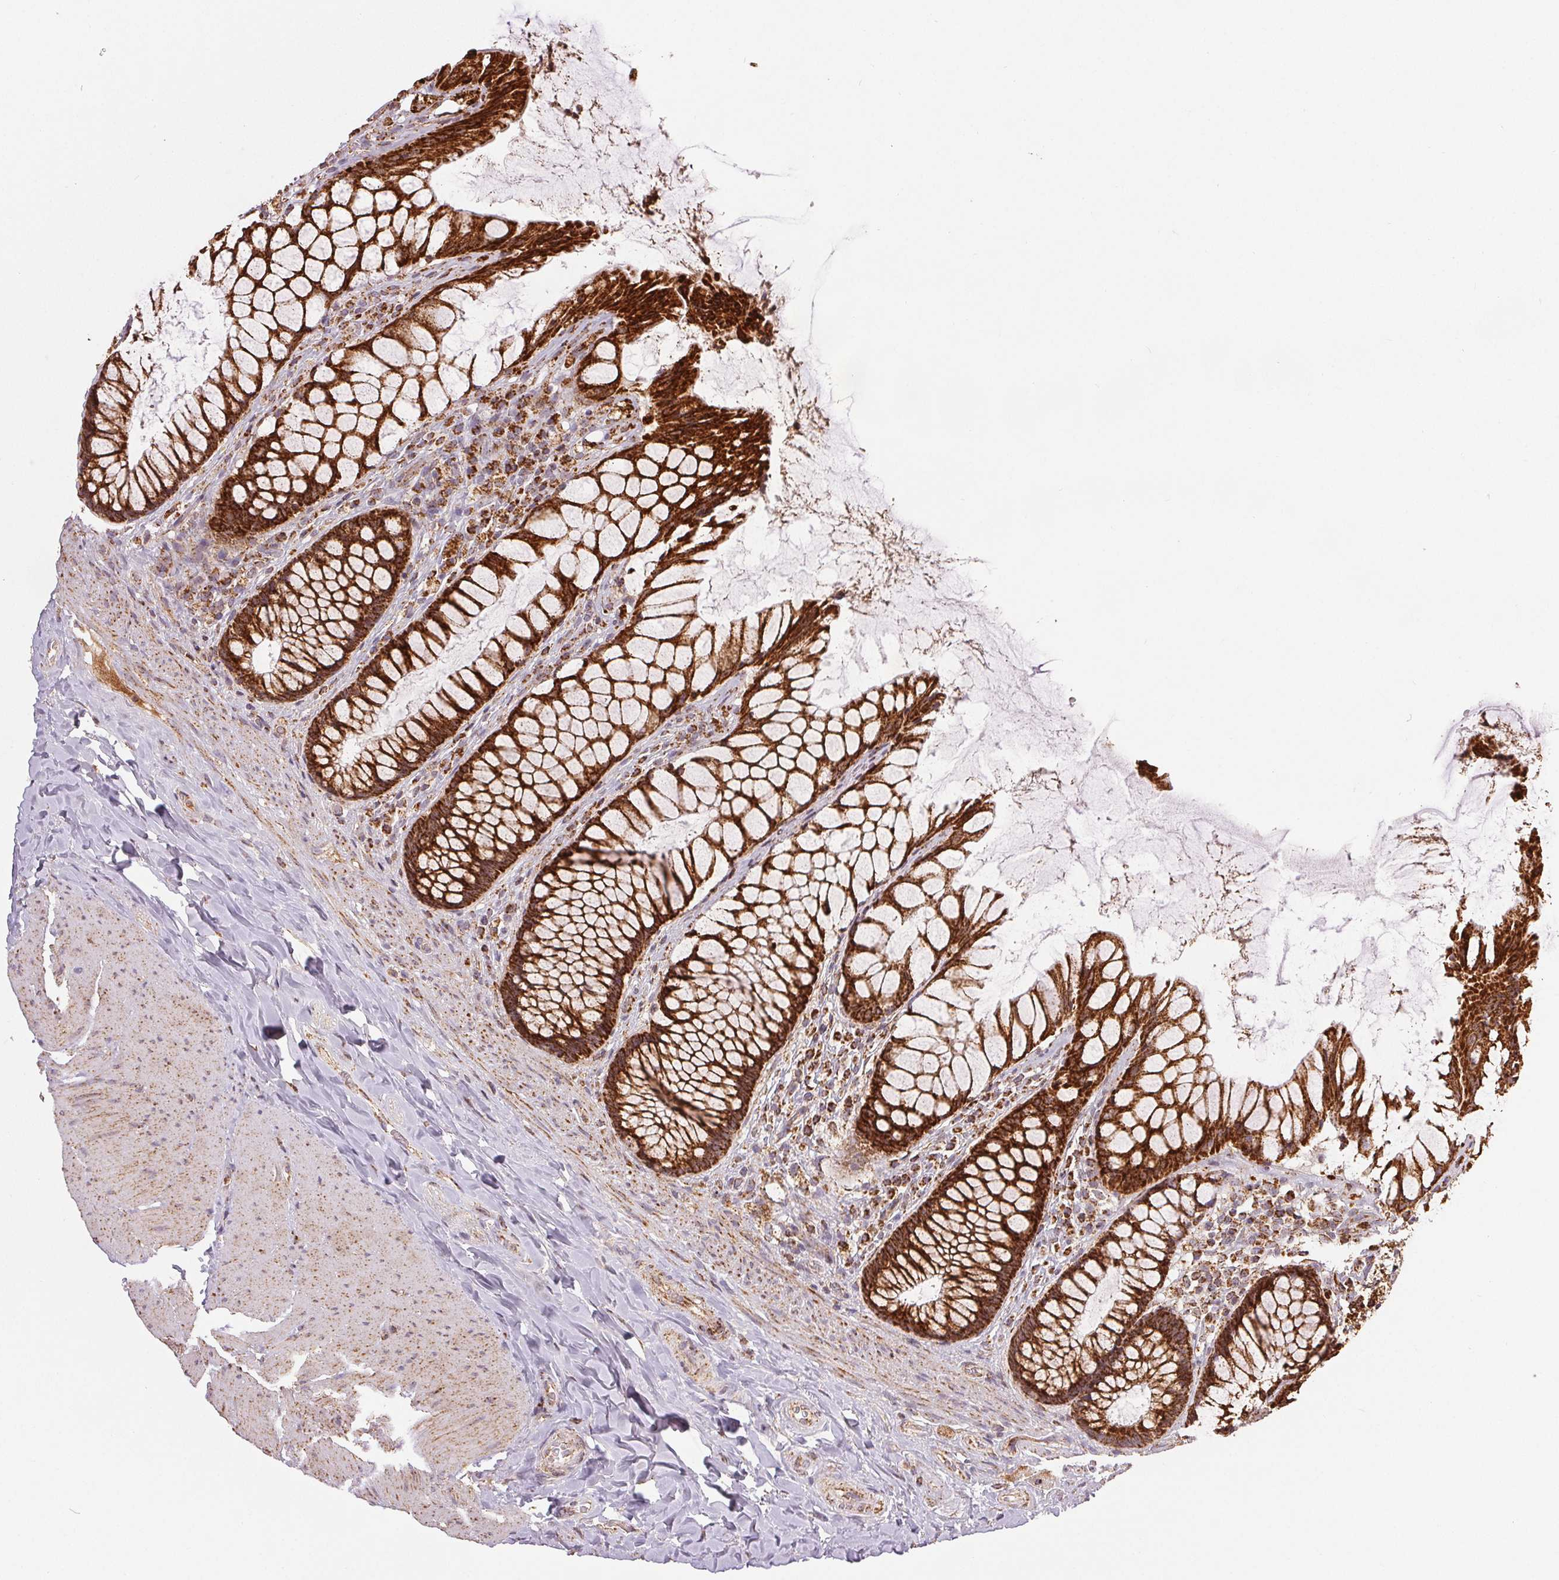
{"staining": {"intensity": "strong", "quantity": ">75%", "location": "cytoplasmic/membranous"}, "tissue": "rectum", "cell_type": "Glandular cells", "image_type": "normal", "snomed": [{"axis": "morphology", "description": "Normal tissue, NOS"}, {"axis": "topography", "description": "Rectum"}], "caption": "A histopathology image of rectum stained for a protein demonstrates strong cytoplasmic/membranous brown staining in glandular cells. (brown staining indicates protein expression, while blue staining denotes nuclei).", "gene": "SDHB", "patient": {"sex": "female", "age": 58}}